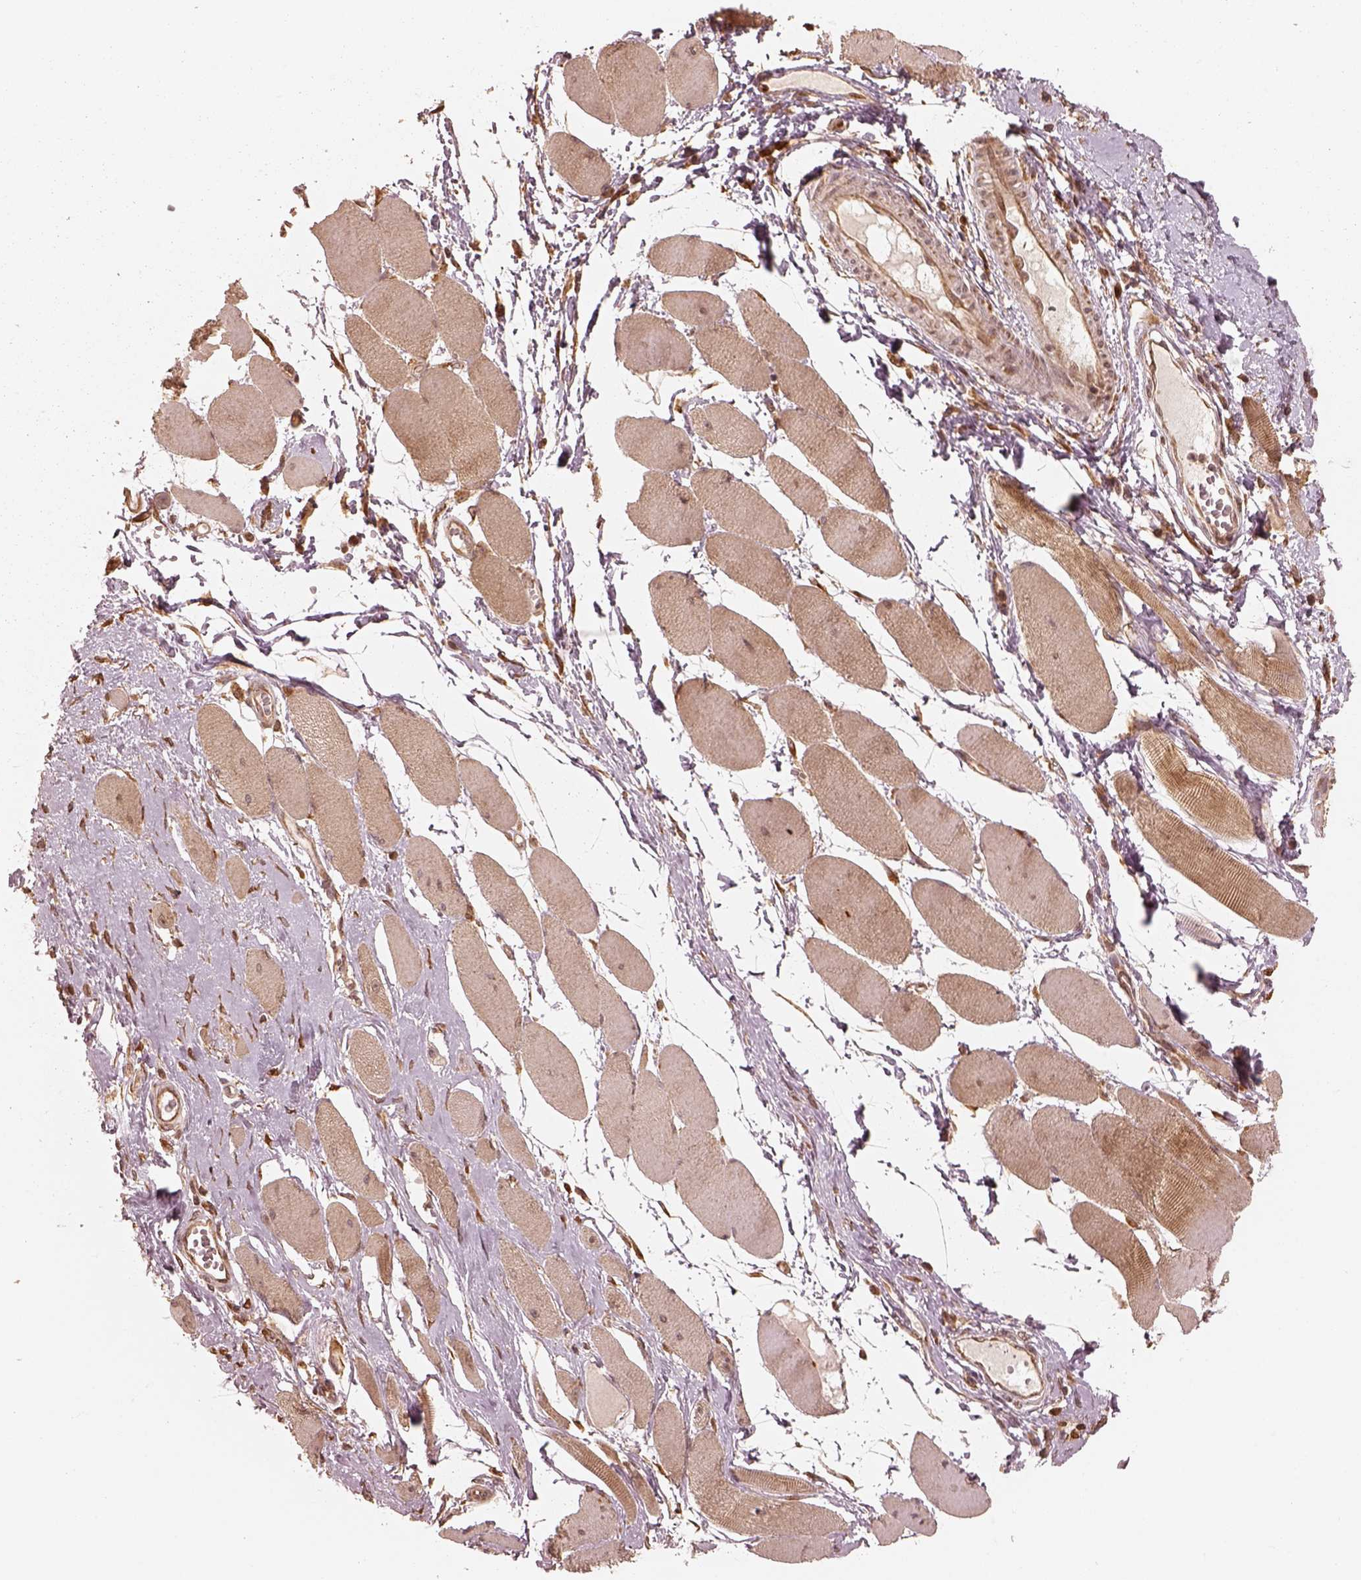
{"staining": {"intensity": "moderate", "quantity": ">75%", "location": "cytoplasmic/membranous"}, "tissue": "skeletal muscle", "cell_type": "Myocytes", "image_type": "normal", "snomed": [{"axis": "morphology", "description": "Normal tissue, NOS"}, {"axis": "topography", "description": "Skeletal muscle"}], "caption": "DAB immunohistochemical staining of unremarkable skeletal muscle reveals moderate cytoplasmic/membranous protein positivity in approximately >75% of myocytes.", "gene": "DNAJC25", "patient": {"sex": "female", "age": 75}}